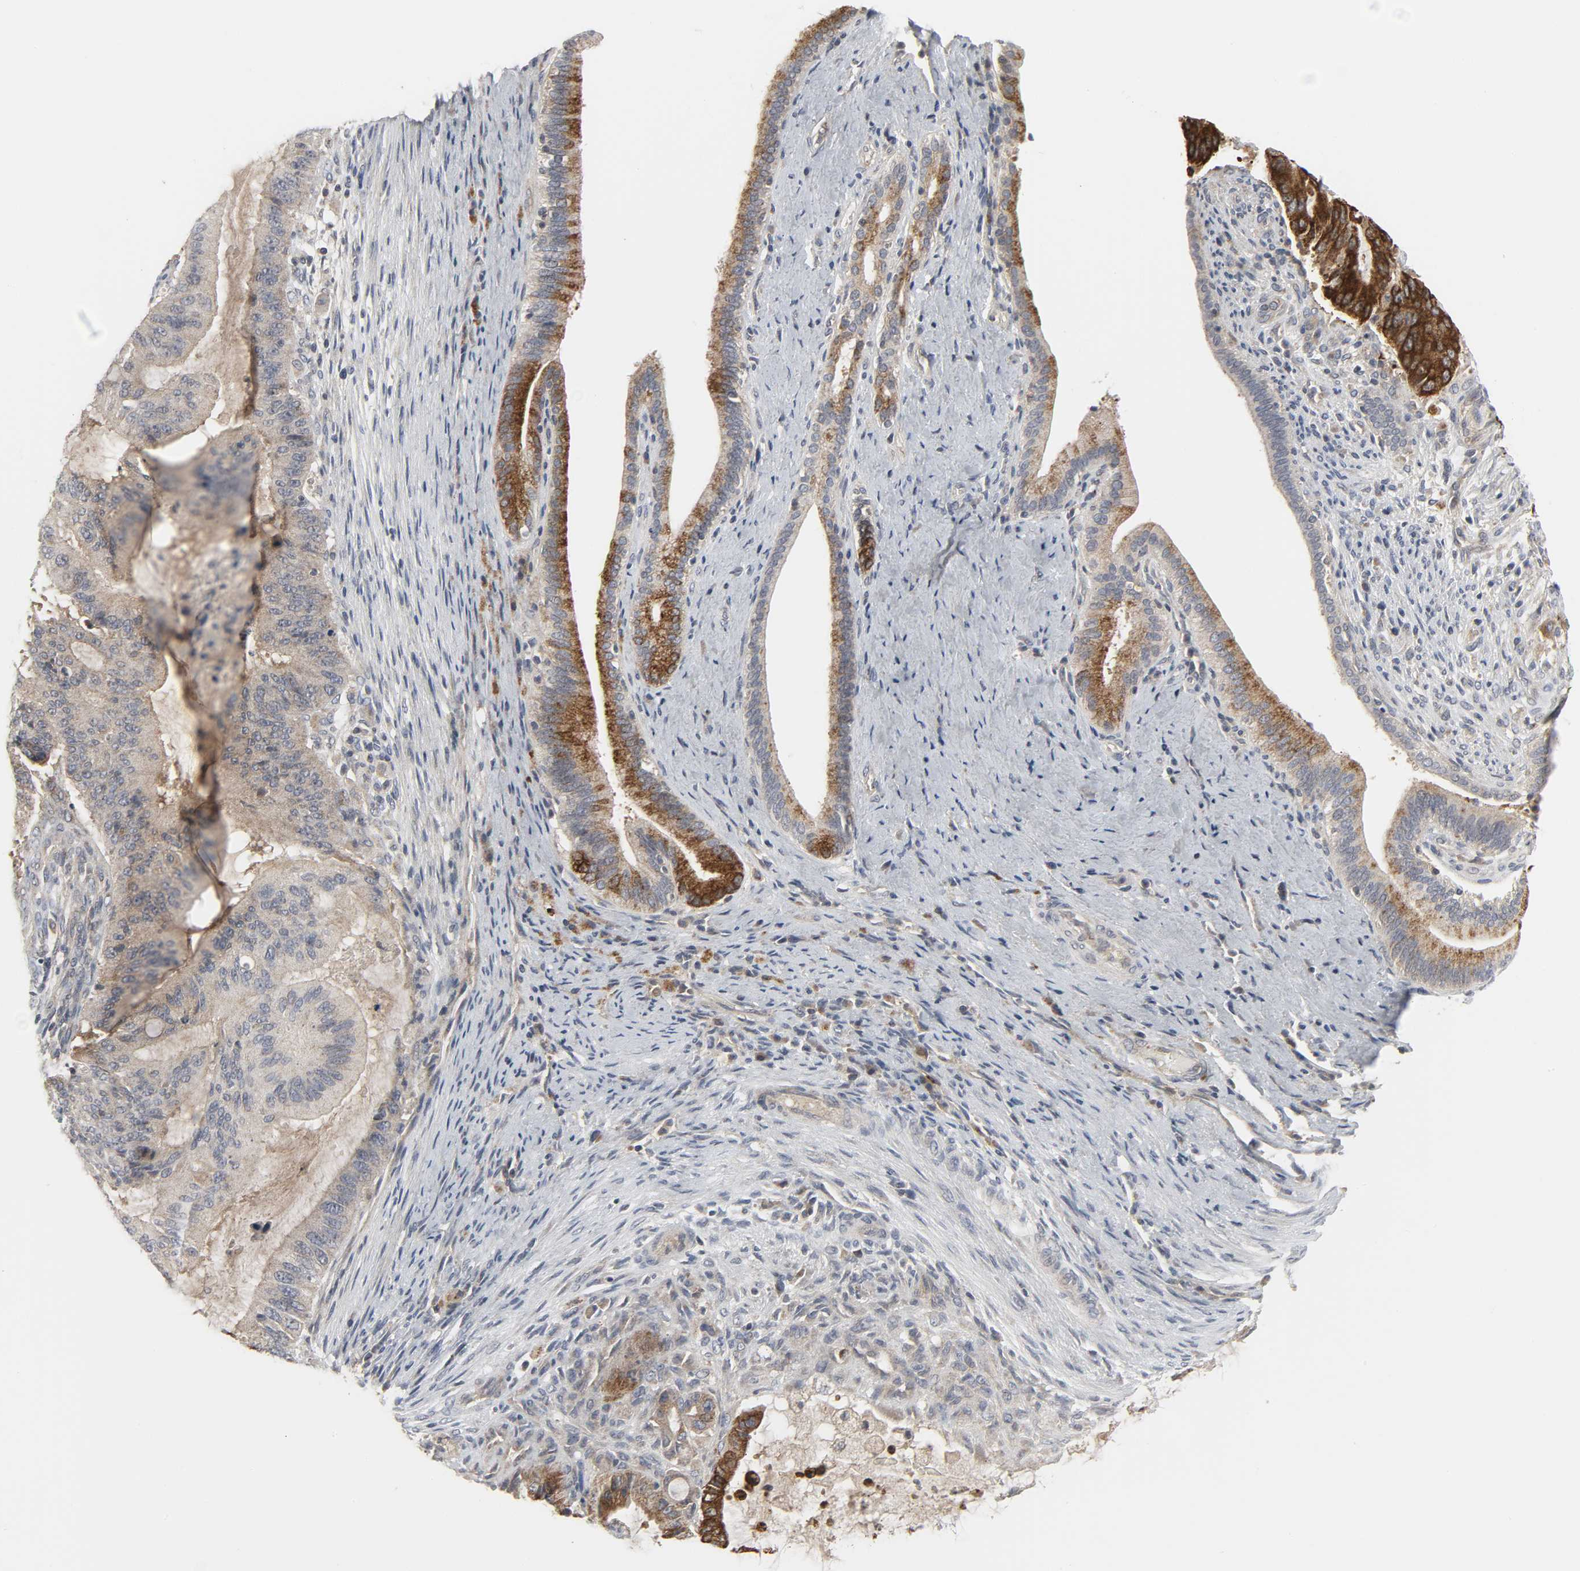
{"staining": {"intensity": "moderate", "quantity": ">75%", "location": "cytoplasmic/membranous"}, "tissue": "liver cancer", "cell_type": "Tumor cells", "image_type": "cancer", "snomed": [{"axis": "morphology", "description": "Cholangiocarcinoma"}, {"axis": "topography", "description": "Liver"}], "caption": "Brown immunohistochemical staining in human liver cholangiocarcinoma shows moderate cytoplasmic/membranous positivity in about >75% of tumor cells.", "gene": "CLIP1", "patient": {"sex": "female", "age": 73}}